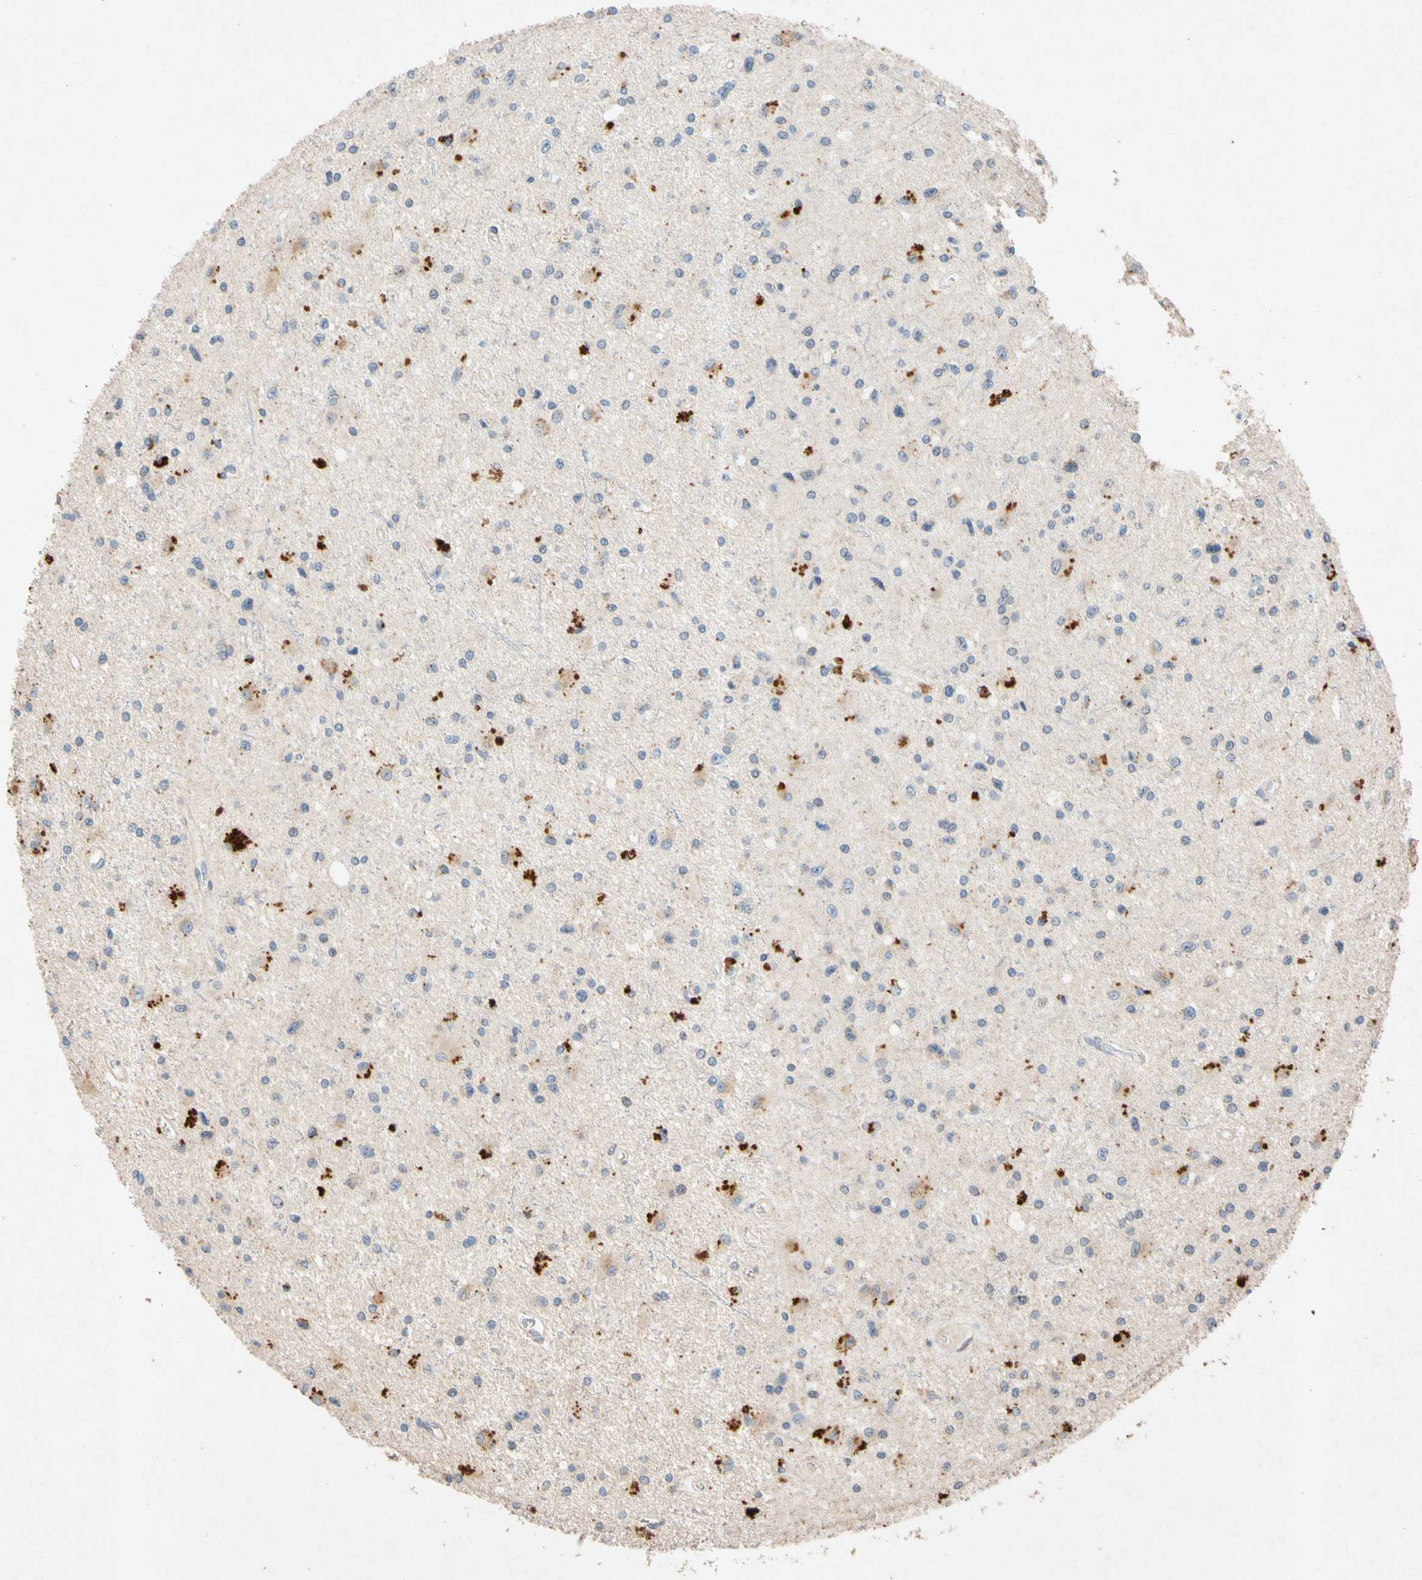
{"staining": {"intensity": "strong", "quantity": "<25%", "location": "cytoplasmic/membranous"}, "tissue": "glioma", "cell_type": "Tumor cells", "image_type": "cancer", "snomed": [{"axis": "morphology", "description": "Glioma, malignant, Low grade"}, {"axis": "topography", "description": "Brain"}], "caption": "This image exhibits IHC staining of human malignant low-grade glioma, with medium strong cytoplasmic/membranous positivity in about <25% of tumor cells.", "gene": "GASK1B", "patient": {"sex": "male", "age": 58}}